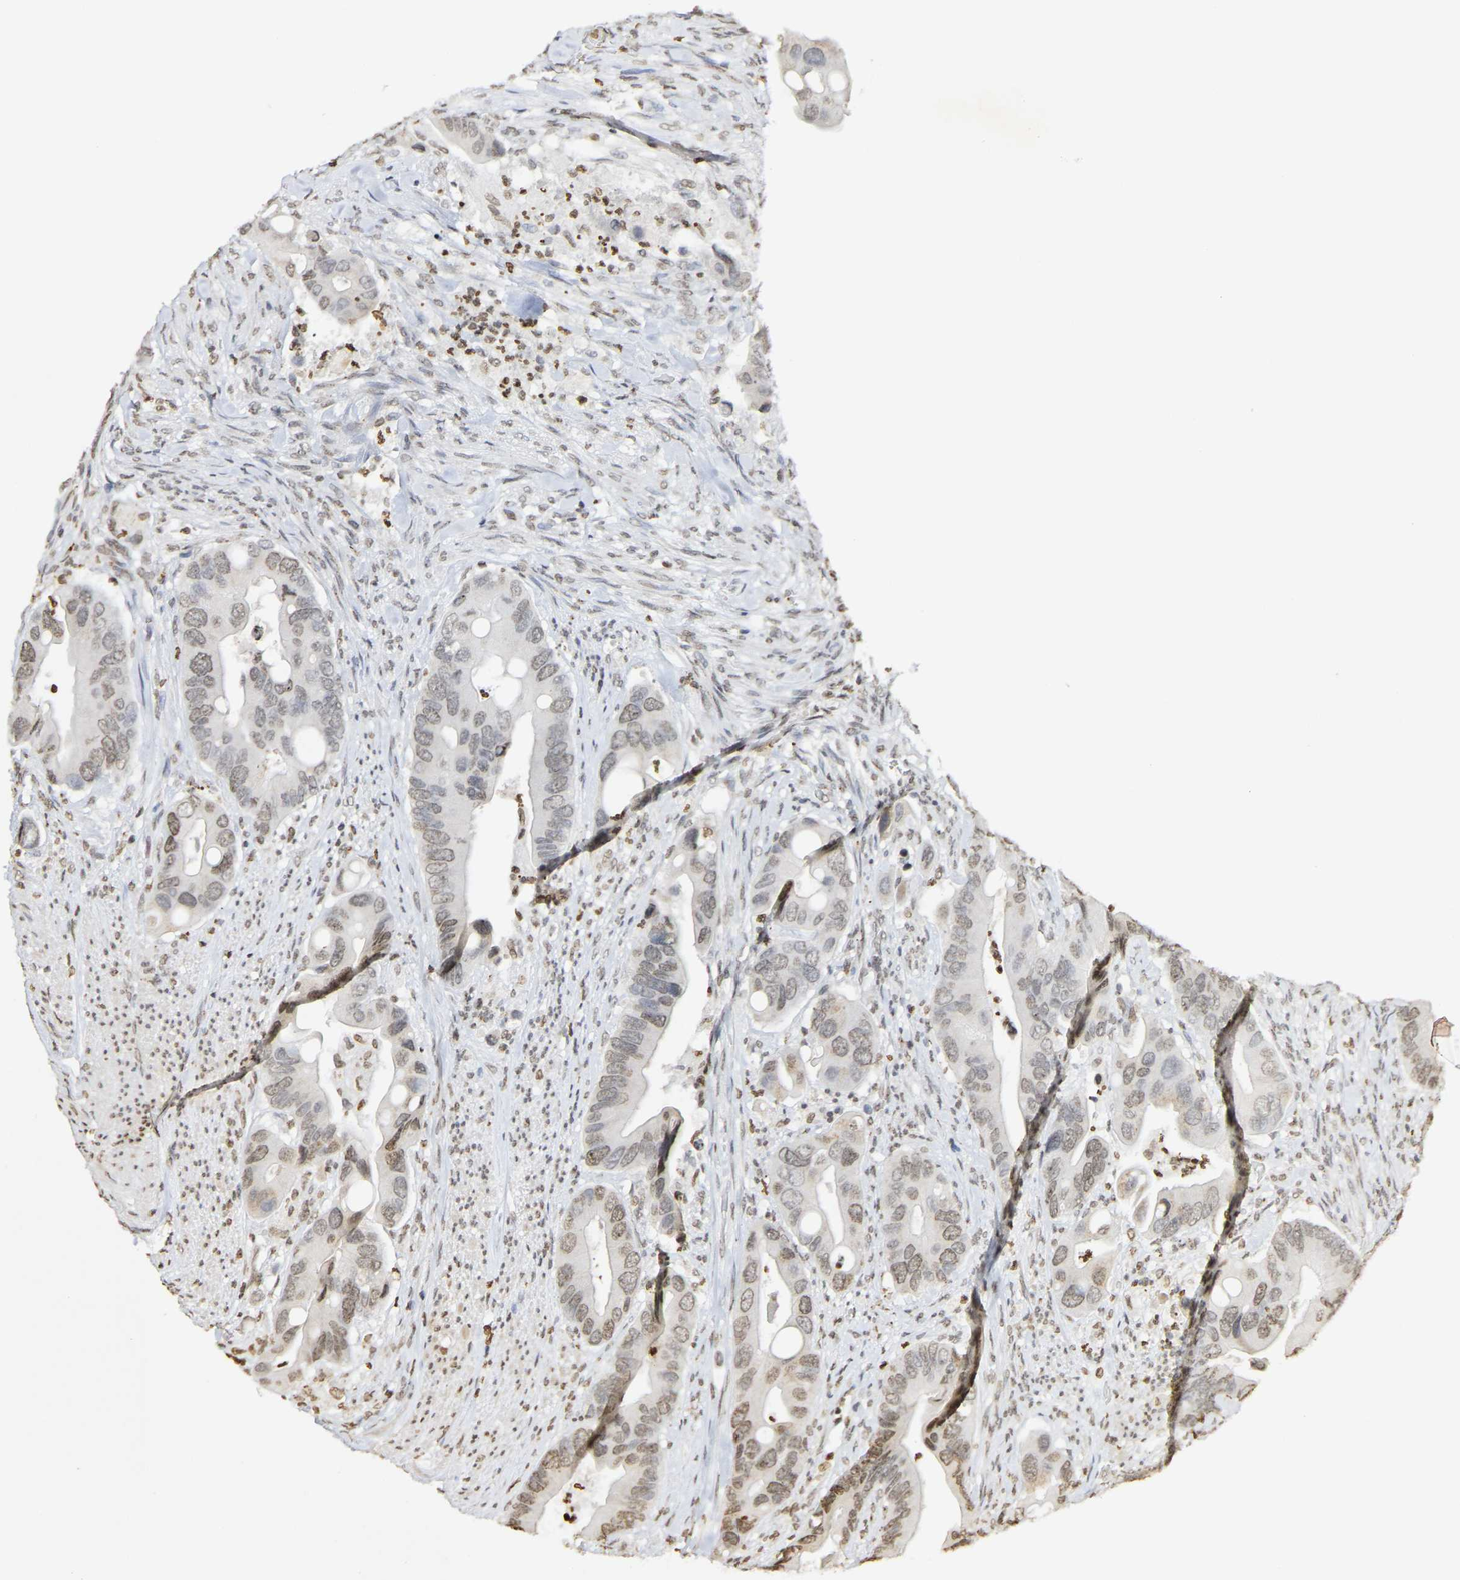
{"staining": {"intensity": "weak", "quantity": "25%-75%", "location": "nuclear"}, "tissue": "colorectal cancer", "cell_type": "Tumor cells", "image_type": "cancer", "snomed": [{"axis": "morphology", "description": "Adenocarcinoma, NOS"}, {"axis": "topography", "description": "Rectum"}], "caption": "IHC of colorectal cancer (adenocarcinoma) reveals low levels of weak nuclear positivity in about 25%-75% of tumor cells.", "gene": "ATF4", "patient": {"sex": "female", "age": 57}}